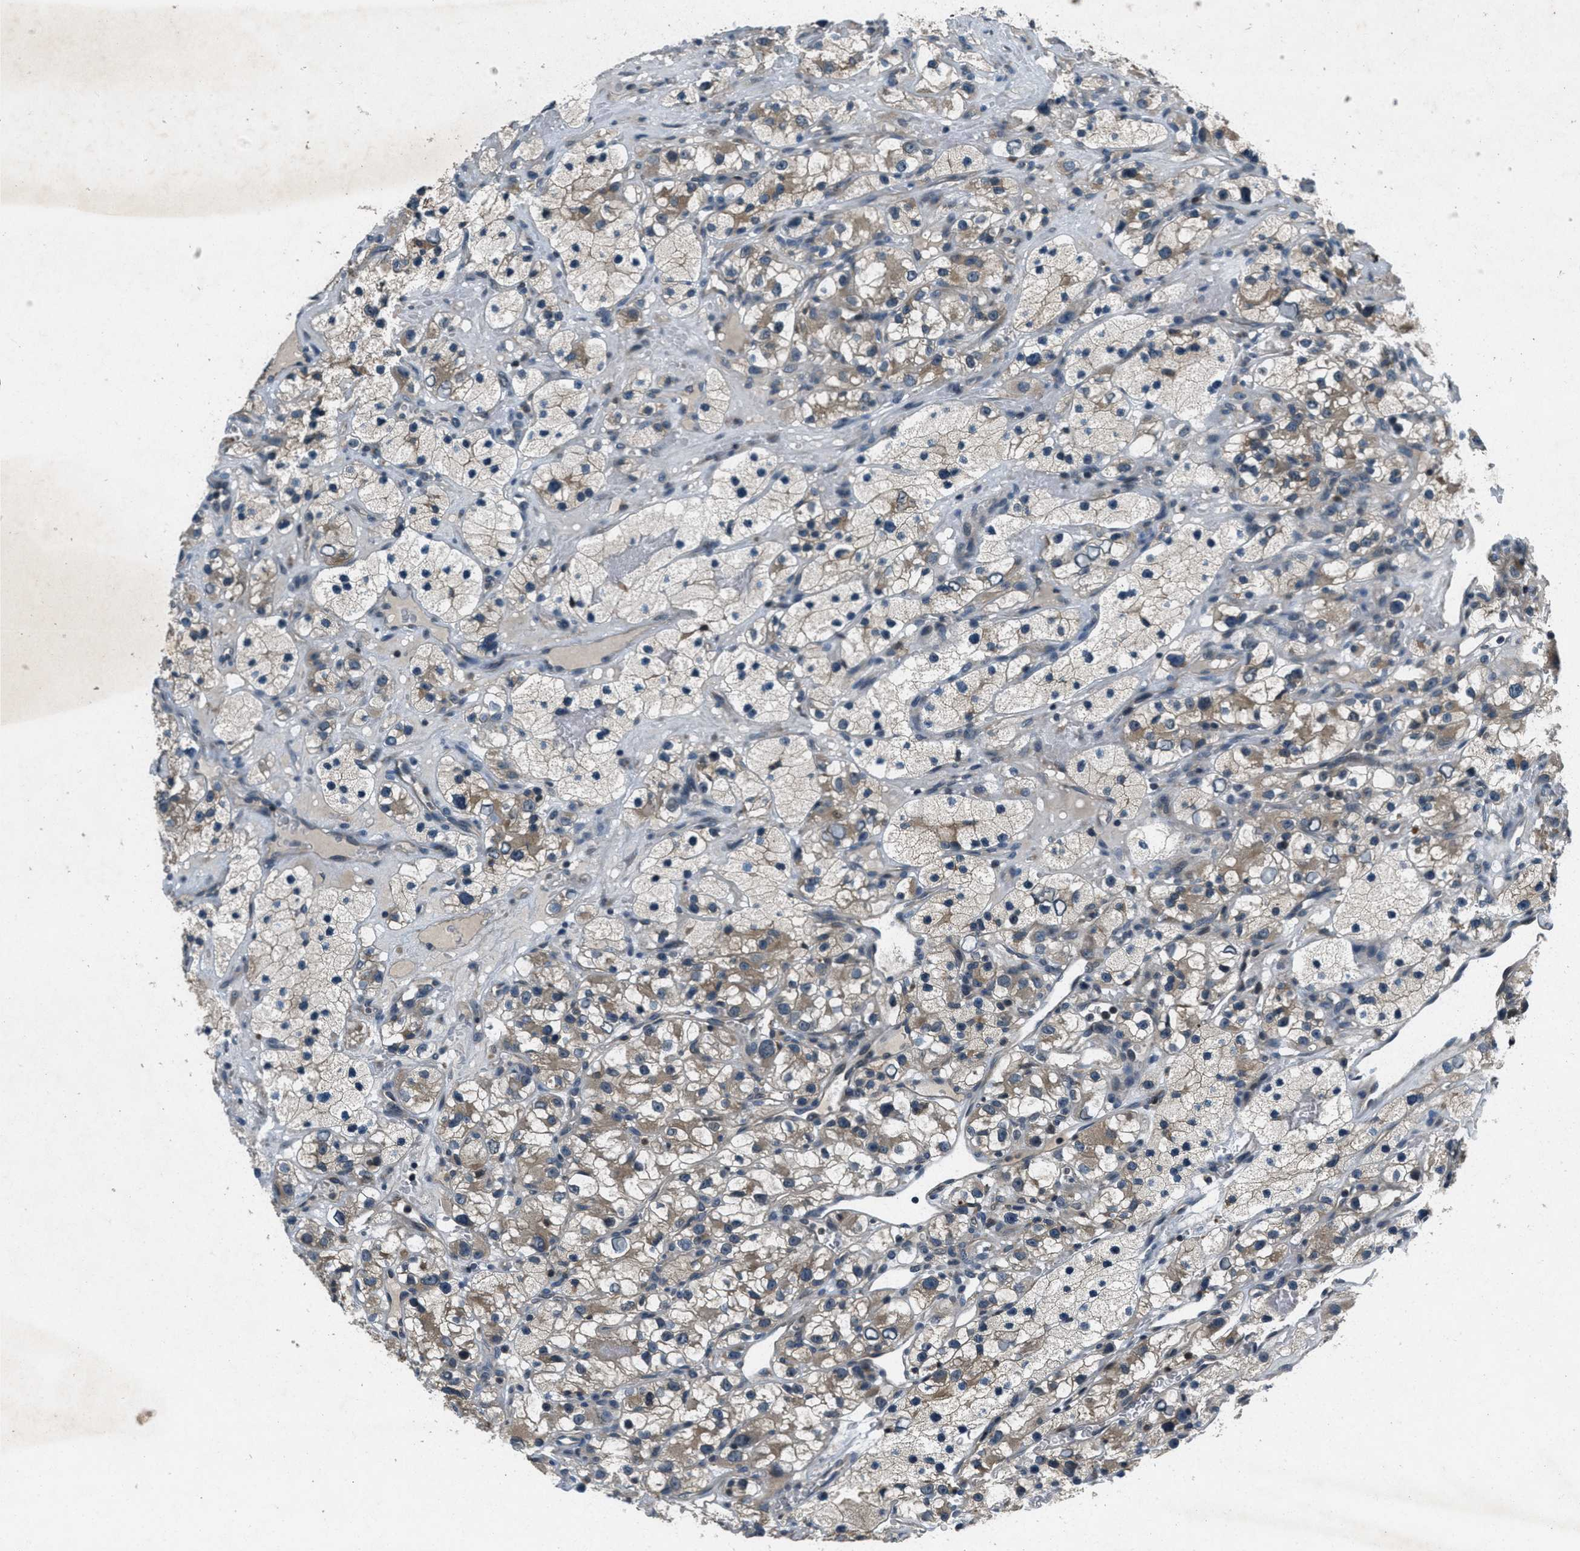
{"staining": {"intensity": "weak", "quantity": ">75%", "location": "cytoplasmic/membranous"}, "tissue": "renal cancer", "cell_type": "Tumor cells", "image_type": "cancer", "snomed": [{"axis": "morphology", "description": "Adenocarcinoma, NOS"}, {"axis": "topography", "description": "Kidney"}], "caption": "Brown immunohistochemical staining in renal adenocarcinoma exhibits weak cytoplasmic/membranous expression in approximately >75% of tumor cells.", "gene": "EPSTI1", "patient": {"sex": "female", "age": 57}}